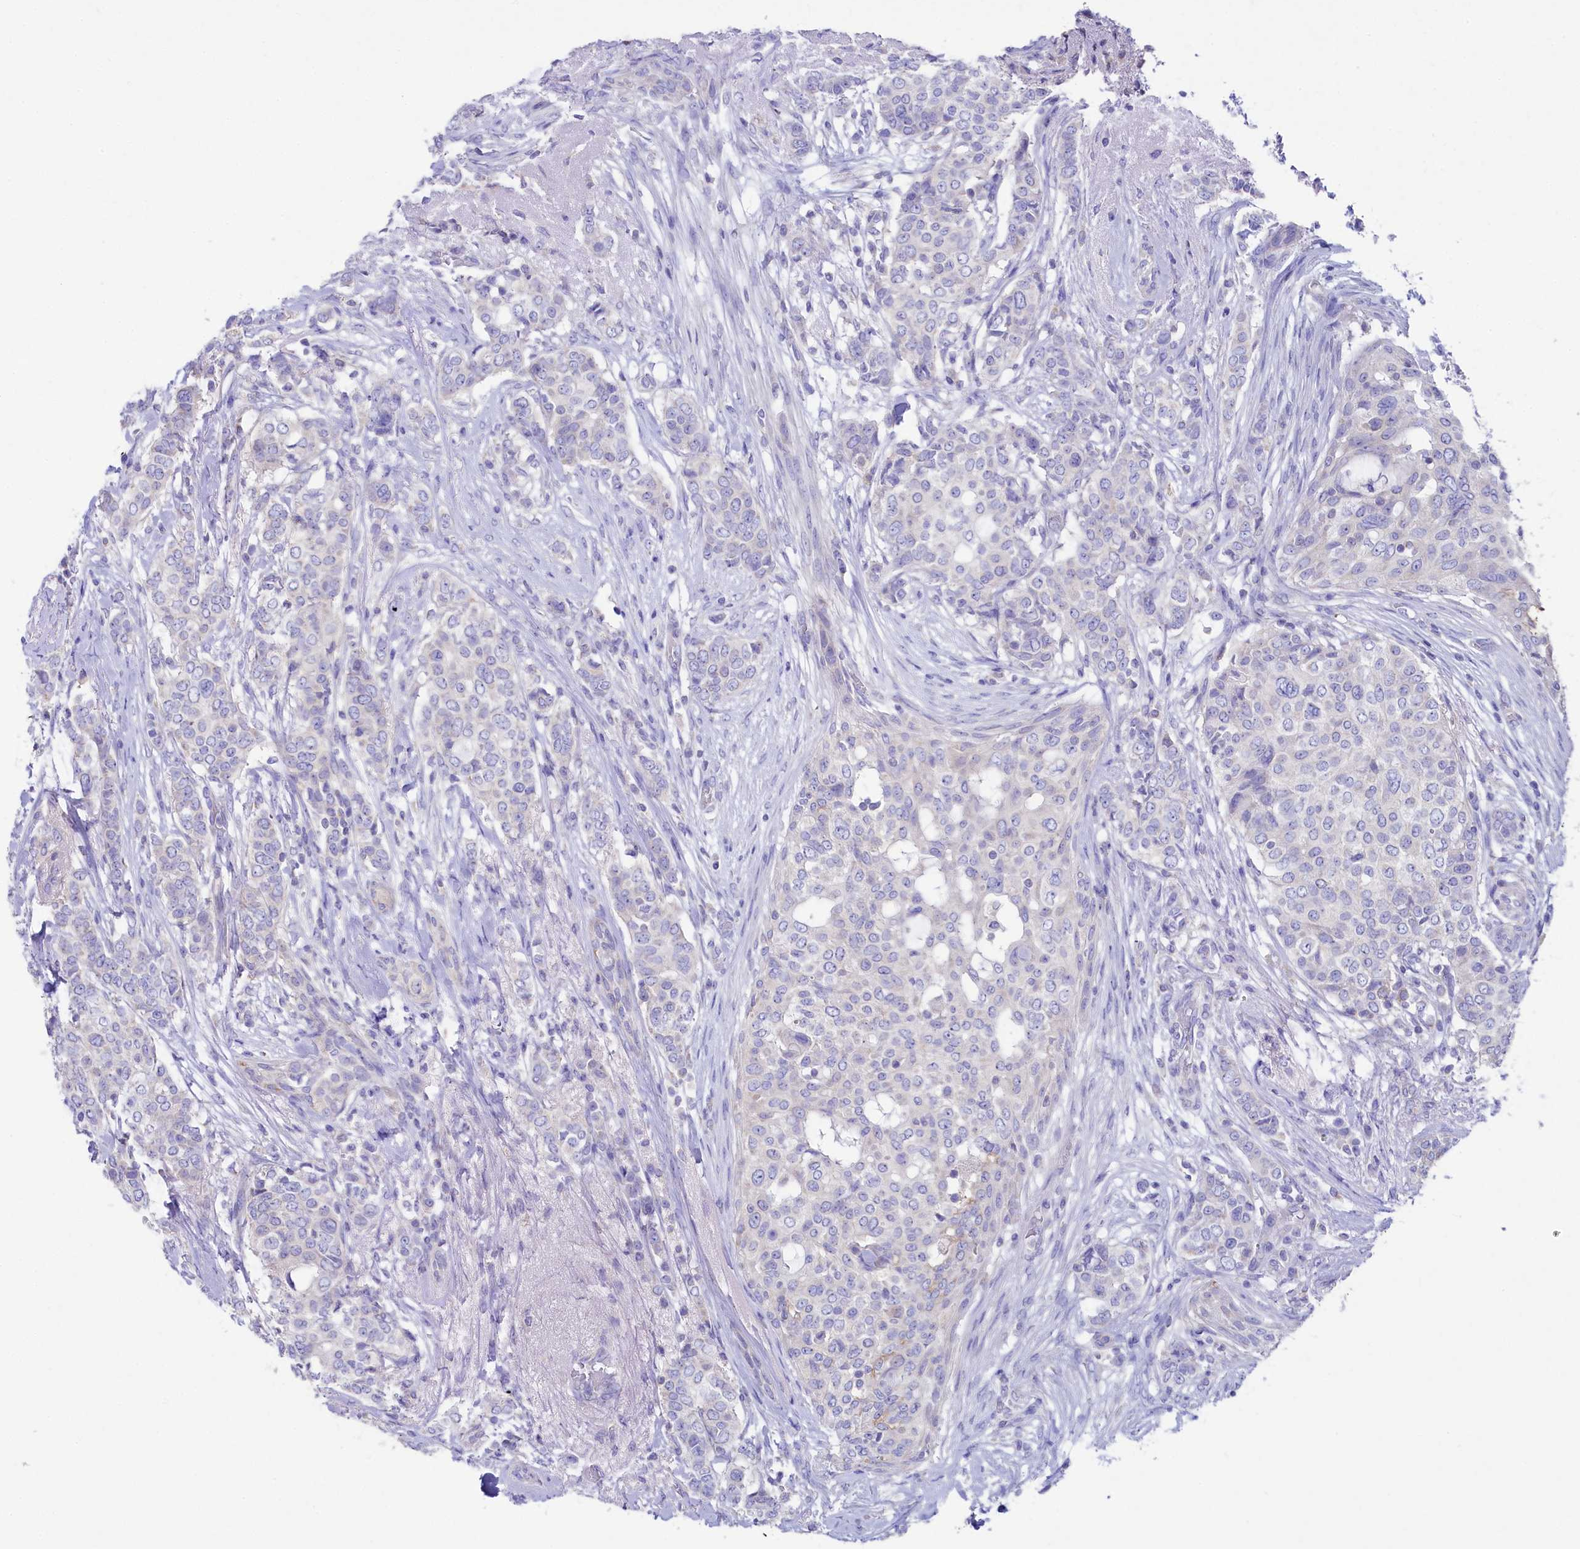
{"staining": {"intensity": "negative", "quantity": "none", "location": "none"}, "tissue": "breast cancer", "cell_type": "Tumor cells", "image_type": "cancer", "snomed": [{"axis": "morphology", "description": "Lobular carcinoma"}, {"axis": "topography", "description": "Breast"}], "caption": "Image shows no significant protein positivity in tumor cells of breast lobular carcinoma.", "gene": "VPS26B", "patient": {"sex": "female", "age": 51}}